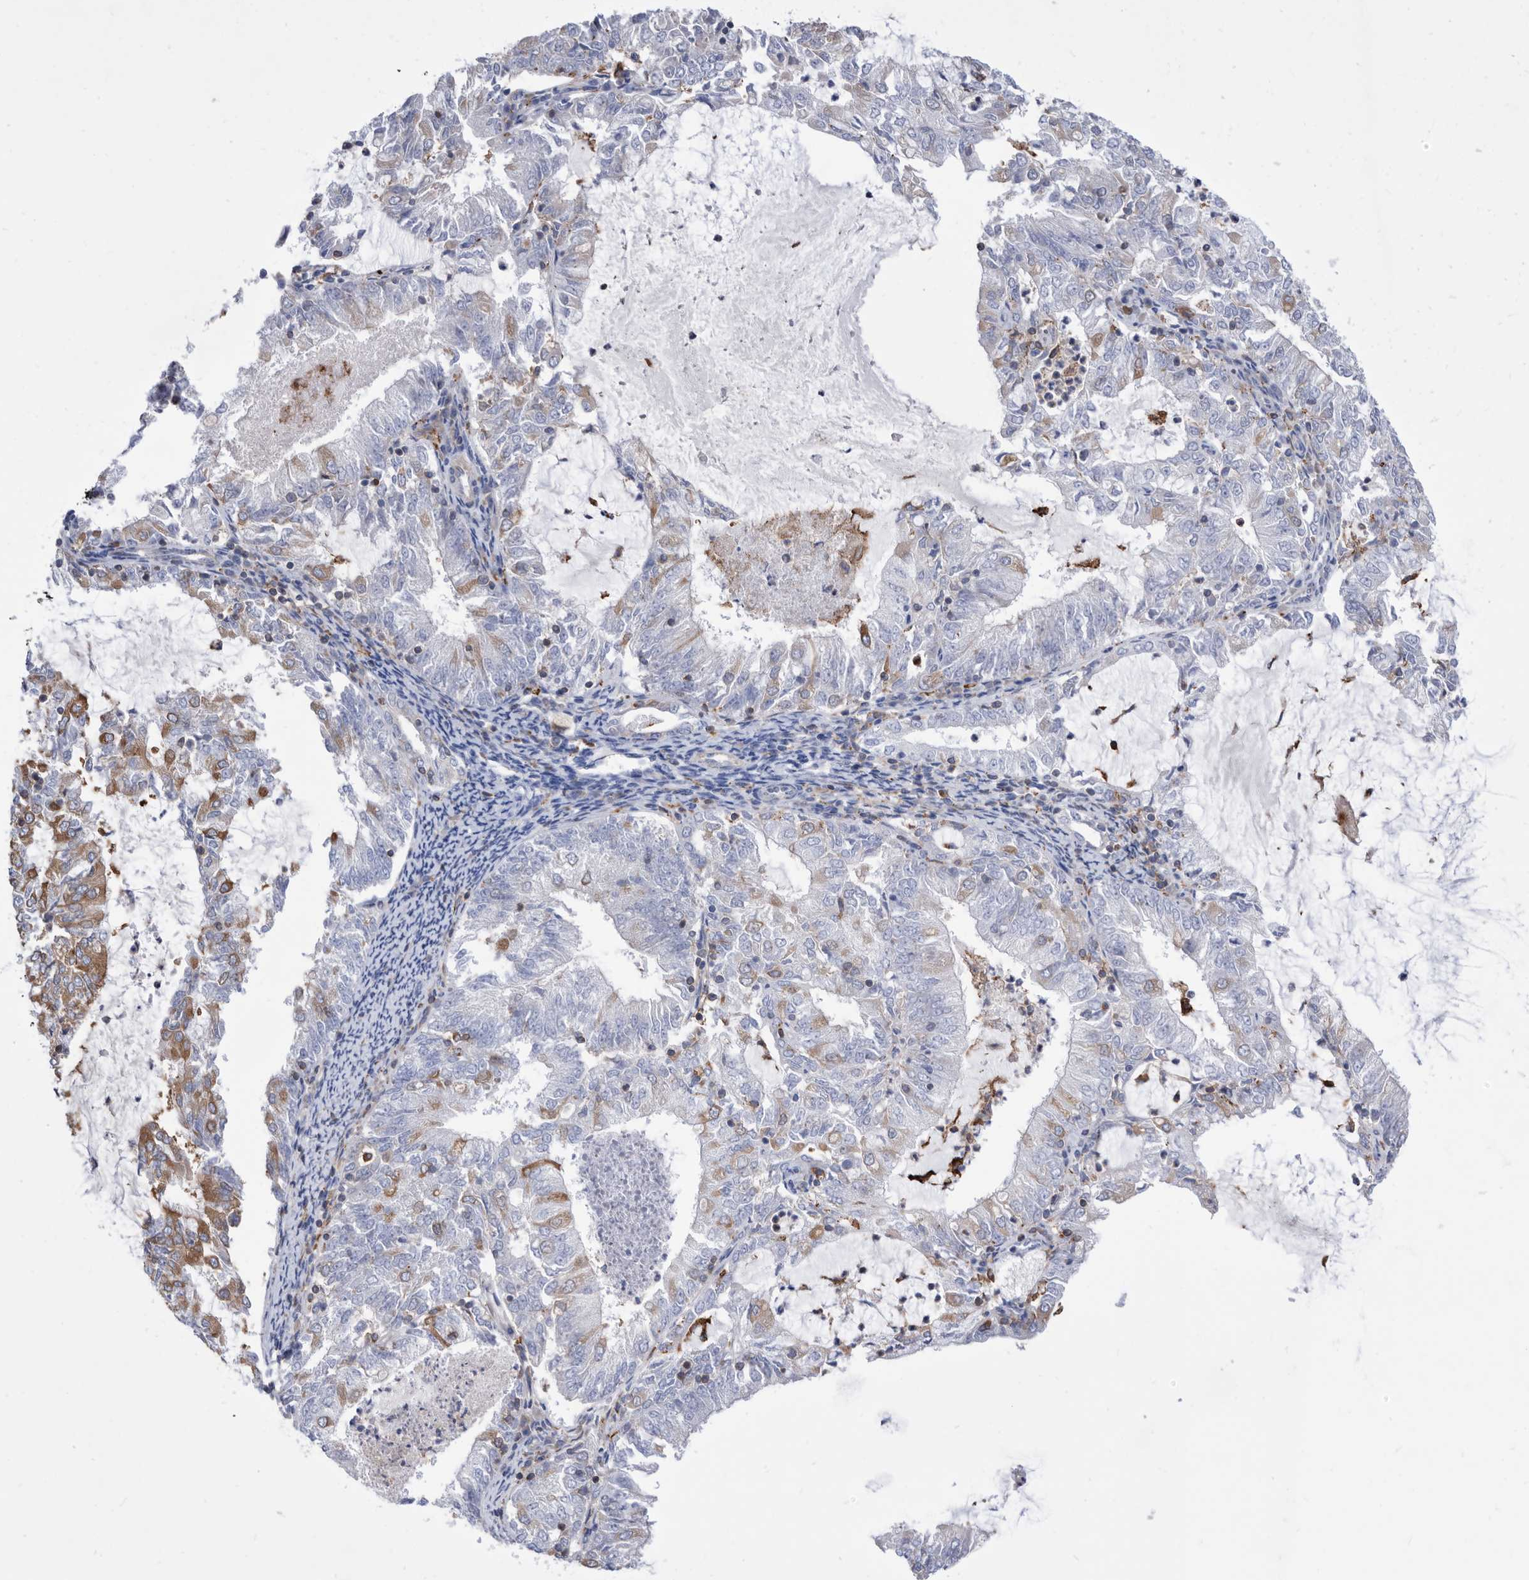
{"staining": {"intensity": "negative", "quantity": "none", "location": "none"}, "tissue": "endometrial cancer", "cell_type": "Tumor cells", "image_type": "cancer", "snomed": [{"axis": "morphology", "description": "Adenocarcinoma, NOS"}, {"axis": "topography", "description": "Endometrium"}], "caption": "Tumor cells show no significant protein expression in endometrial cancer.", "gene": "SMG7", "patient": {"sex": "female", "age": 57}}